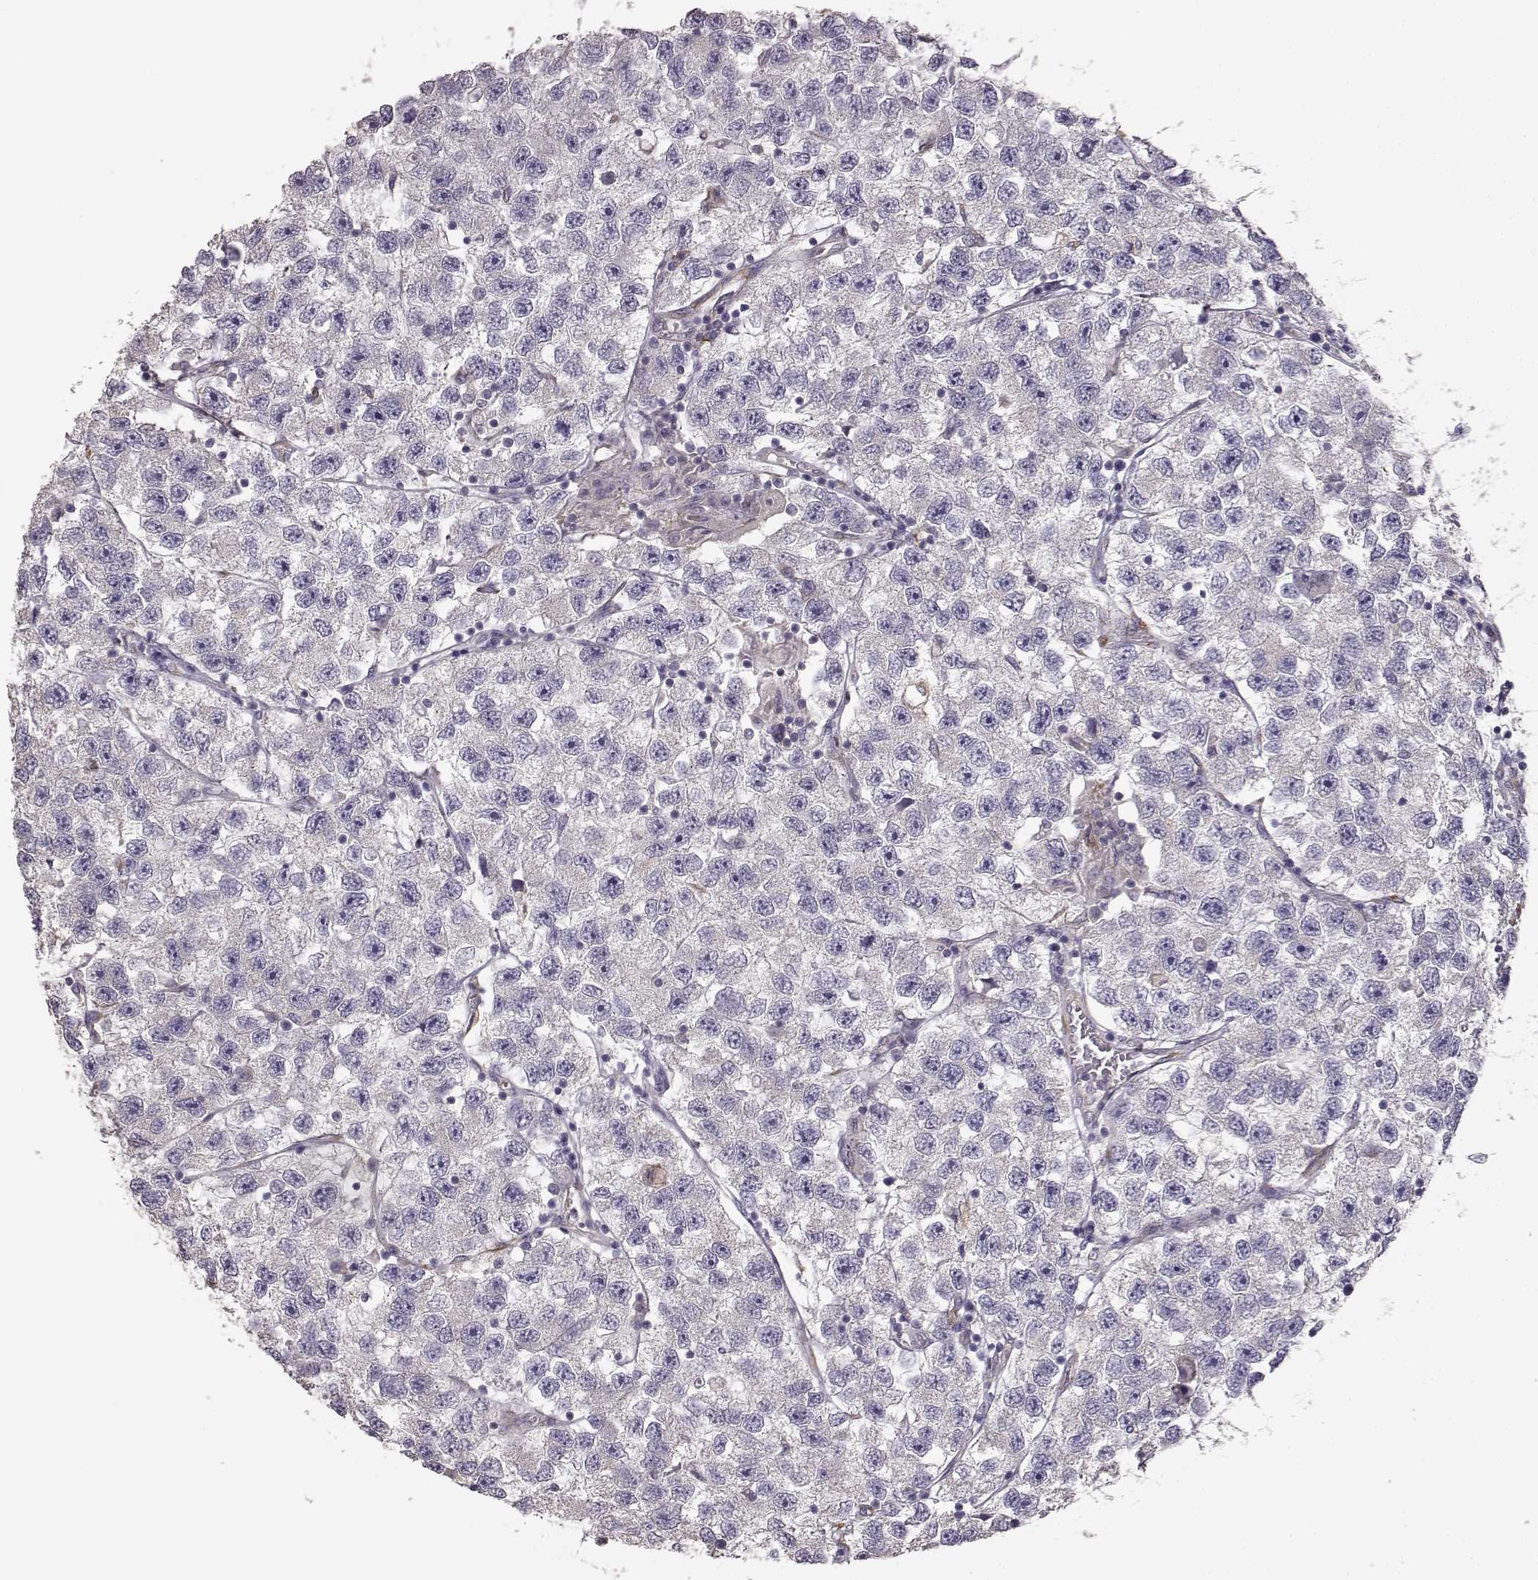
{"staining": {"intensity": "negative", "quantity": "none", "location": "none"}, "tissue": "testis cancer", "cell_type": "Tumor cells", "image_type": "cancer", "snomed": [{"axis": "morphology", "description": "Seminoma, NOS"}, {"axis": "topography", "description": "Testis"}], "caption": "The IHC photomicrograph has no significant expression in tumor cells of seminoma (testis) tissue.", "gene": "GHR", "patient": {"sex": "male", "age": 26}}